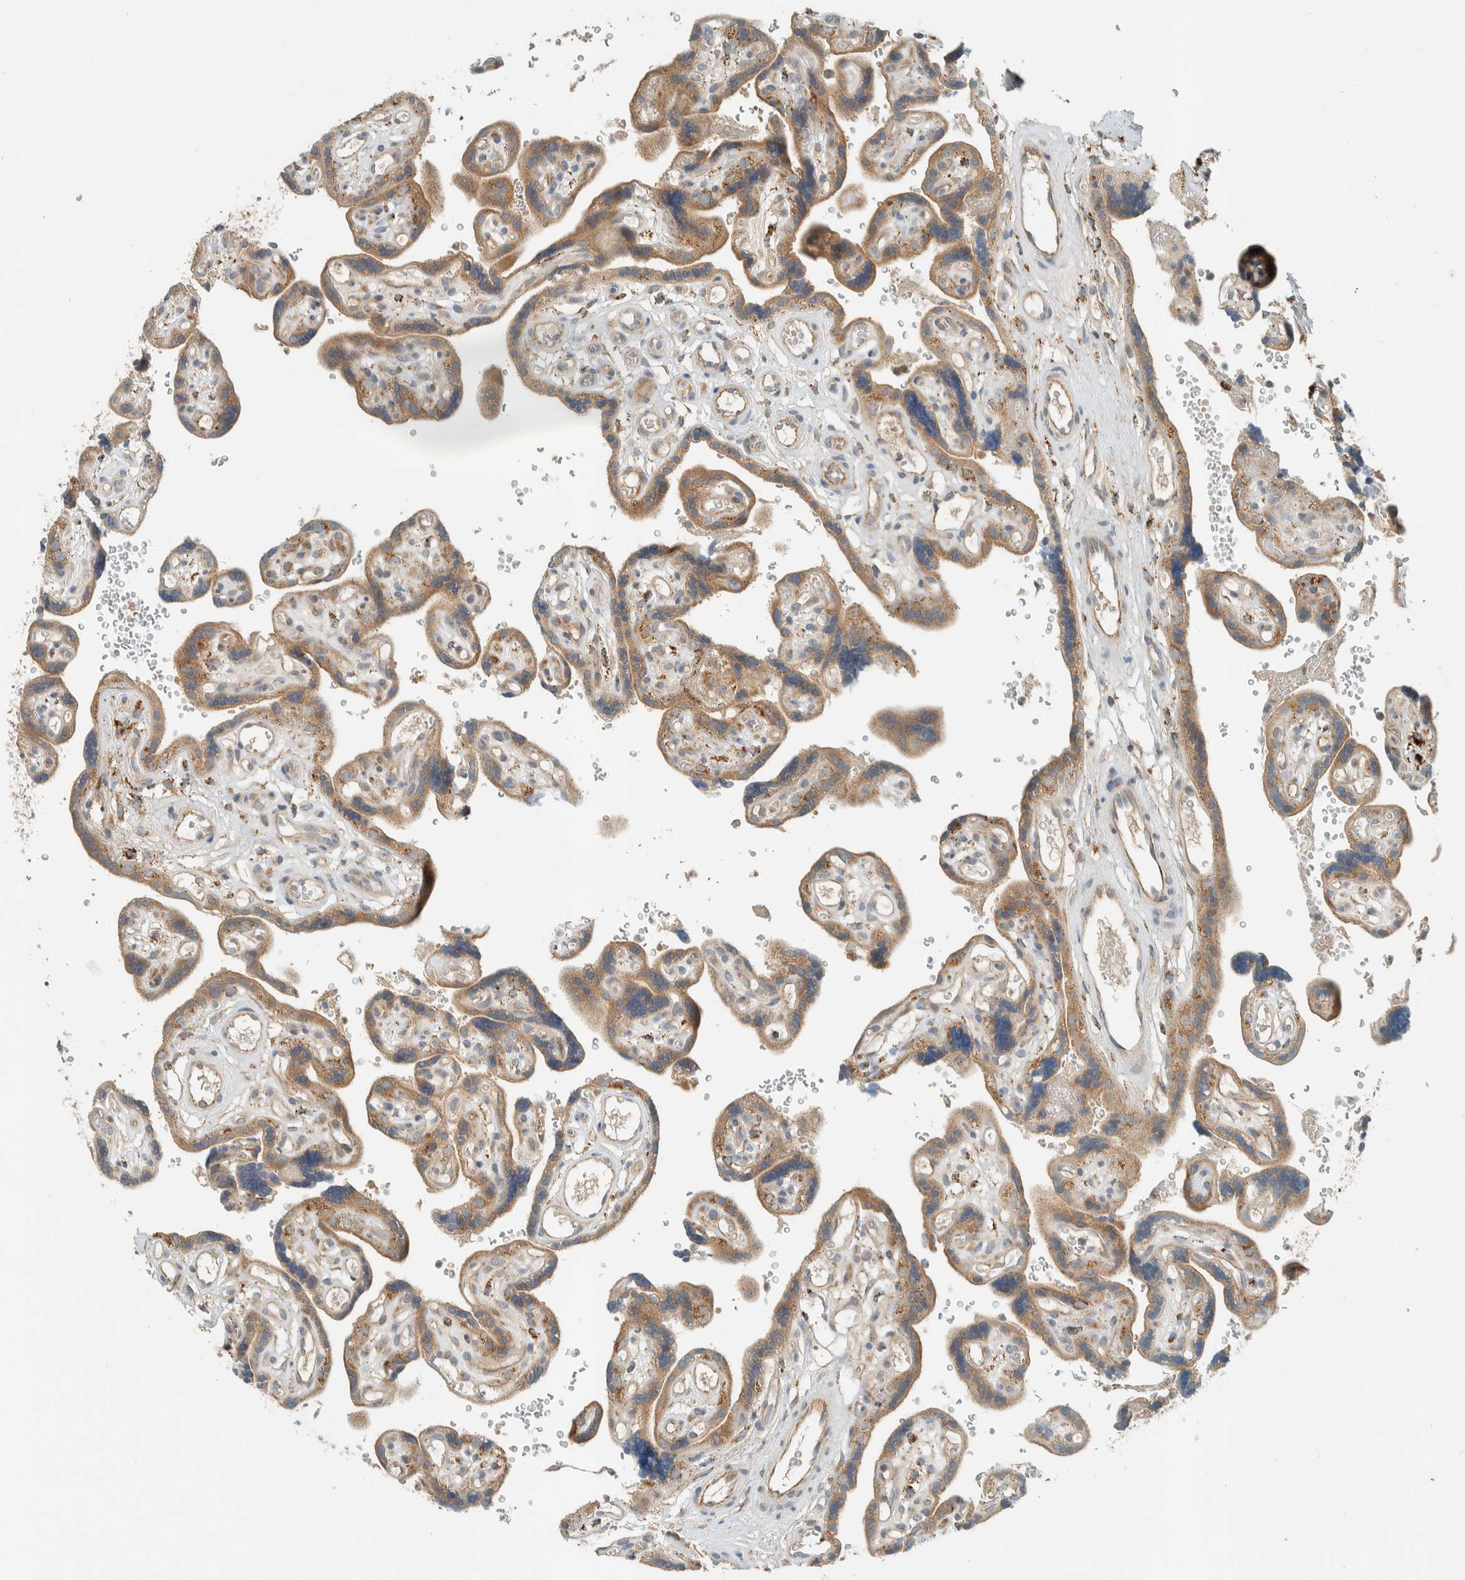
{"staining": {"intensity": "strong", "quantity": ">75%", "location": "cytoplasmic/membranous"}, "tissue": "placenta", "cell_type": "Decidual cells", "image_type": "normal", "snomed": [{"axis": "morphology", "description": "Normal tissue, NOS"}, {"axis": "topography", "description": "Placenta"}], "caption": "A photomicrograph of placenta stained for a protein displays strong cytoplasmic/membranous brown staining in decidual cells. The protein of interest is stained brown, and the nuclei are stained in blue (DAB IHC with brightfield microscopy, high magnification).", "gene": "SPAG5", "patient": {"sex": "female", "age": 30}}